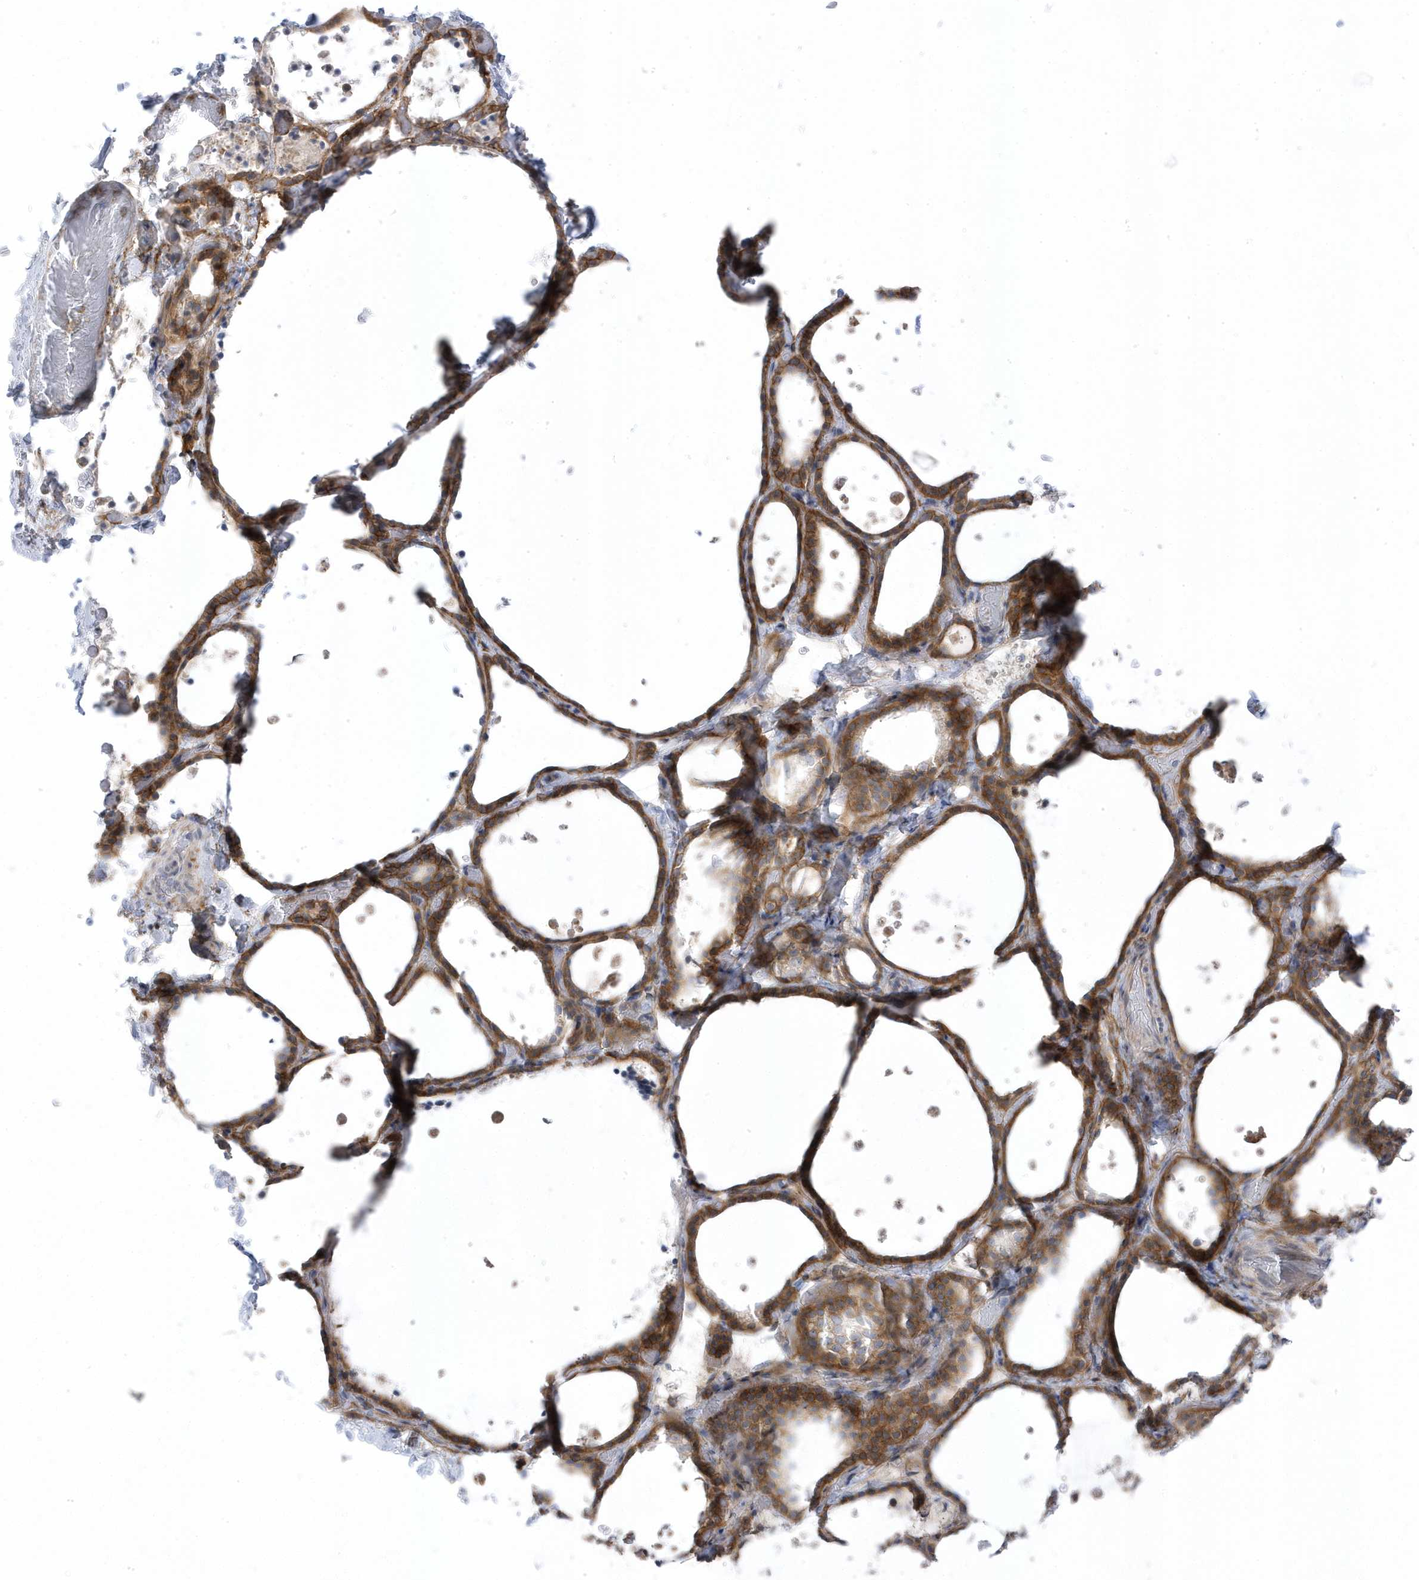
{"staining": {"intensity": "moderate", "quantity": ">75%", "location": "cytoplasmic/membranous"}, "tissue": "thyroid gland", "cell_type": "Glandular cells", "image_type": "normal", "snomed": [{"axis": "morphology", "description": "Normal tissue, NOS"}, {"axis": "topography", "description": "Thyroid gland"}], "caption": "Protein staining by immunohistochemistry (IHC) exhibits moderate cytoplasmic/membranous positivity in approximately >75% of glandular cells in normal thyroid gland.", "gene": "ANAPC1", "patient": {"sex": "female", "age": 44}}